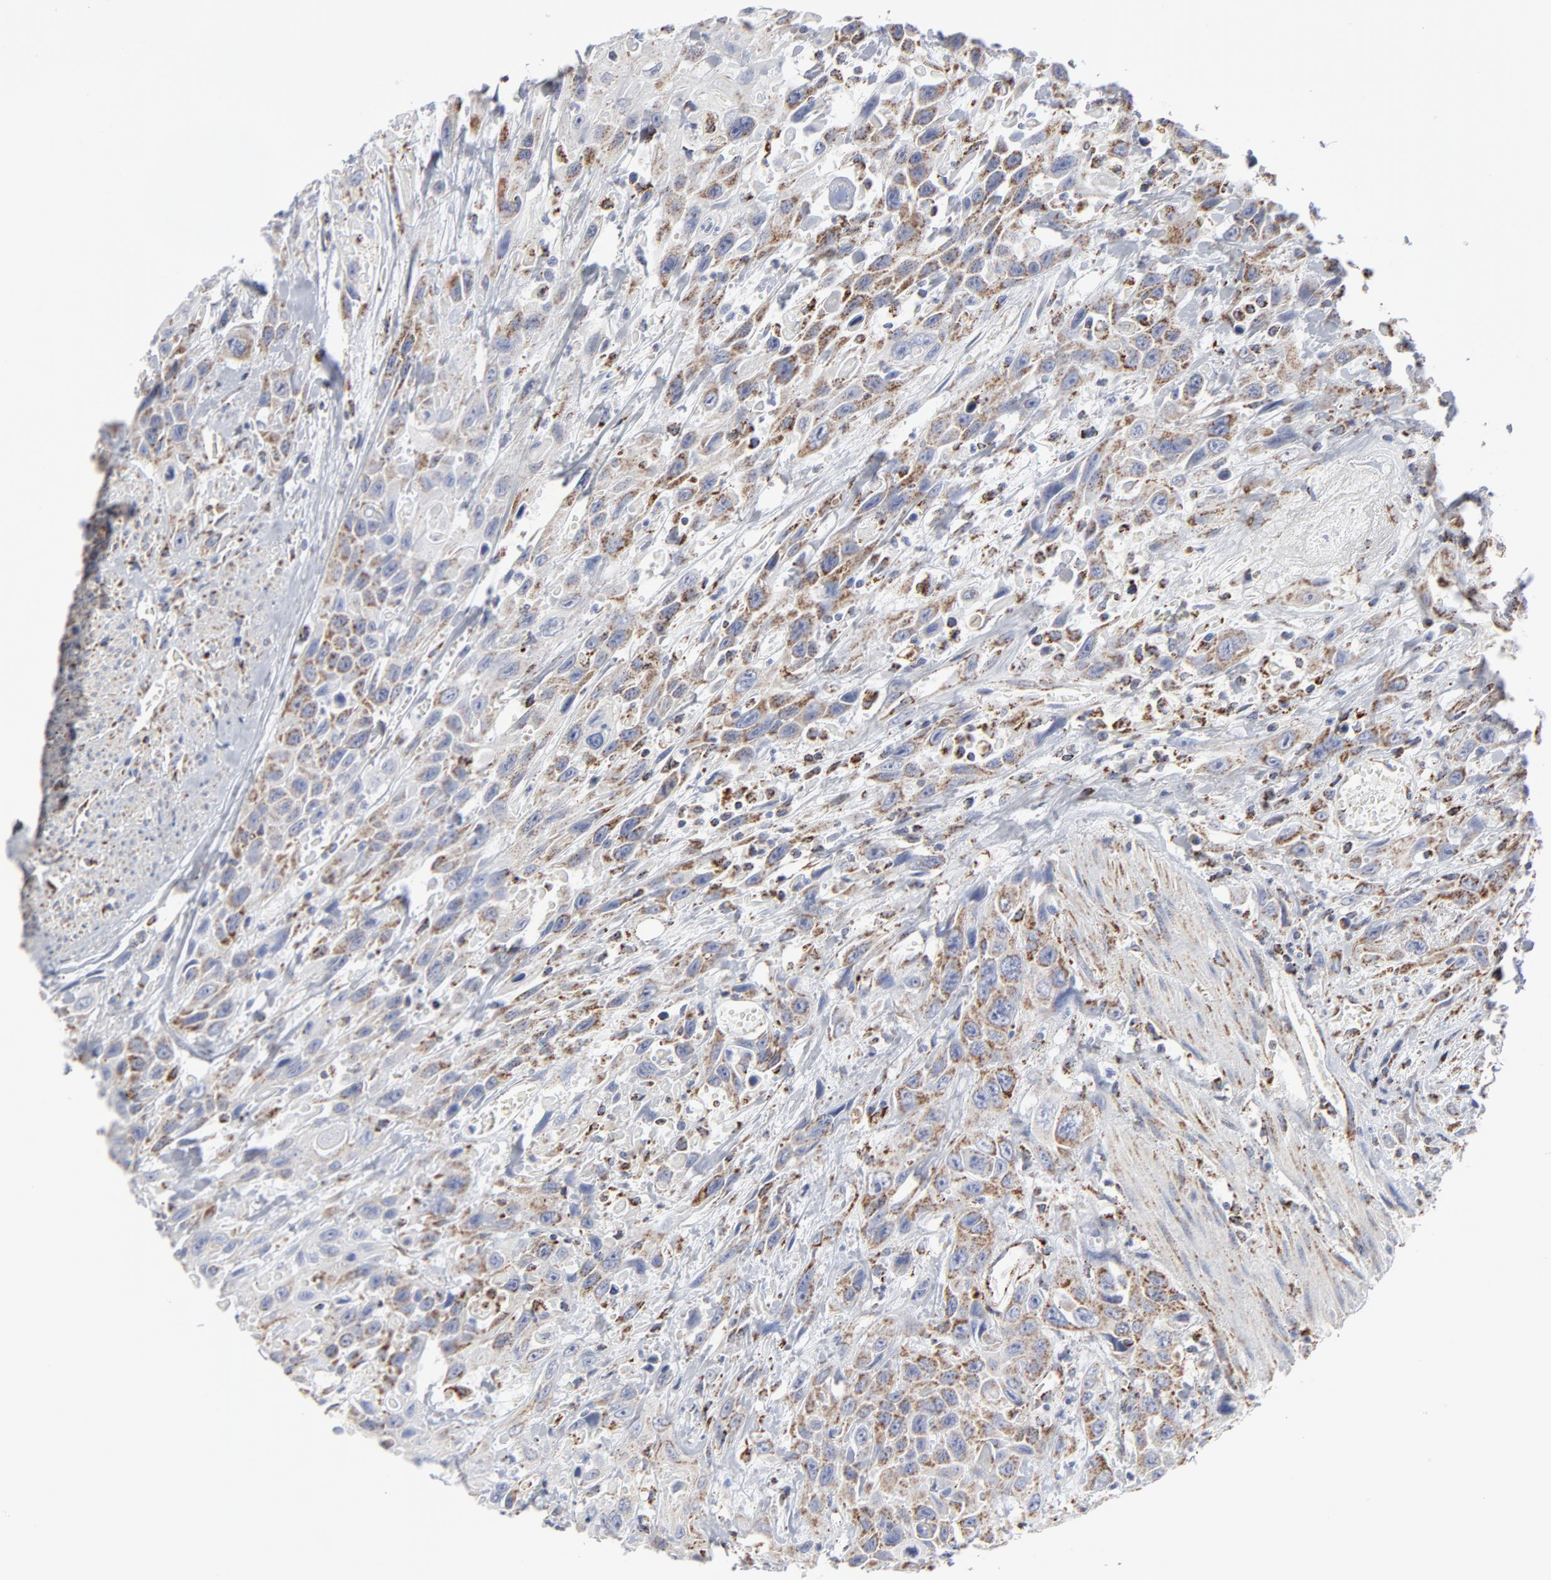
{"staining": {"intensity": "weak", "quantity": "25%-75%", "location": "cytoplasmic/membranous"}, "tissue": "urothelial cancer", "cell_type": "Tumor cells", "image_type": "cancer", "snomed": [{"axis": "morphology", "description": "Urothelial carcinoma, High grade"}, {"axis": "topography", "description": "Urinary bladder"}], "caption": "A brown stain highlights weak cytoplasmic/membranous staining of a protein in urothelial cancer tumor cells.", "gene": "TXNRD2", "patient": {"sex": "female", "age": 84}}